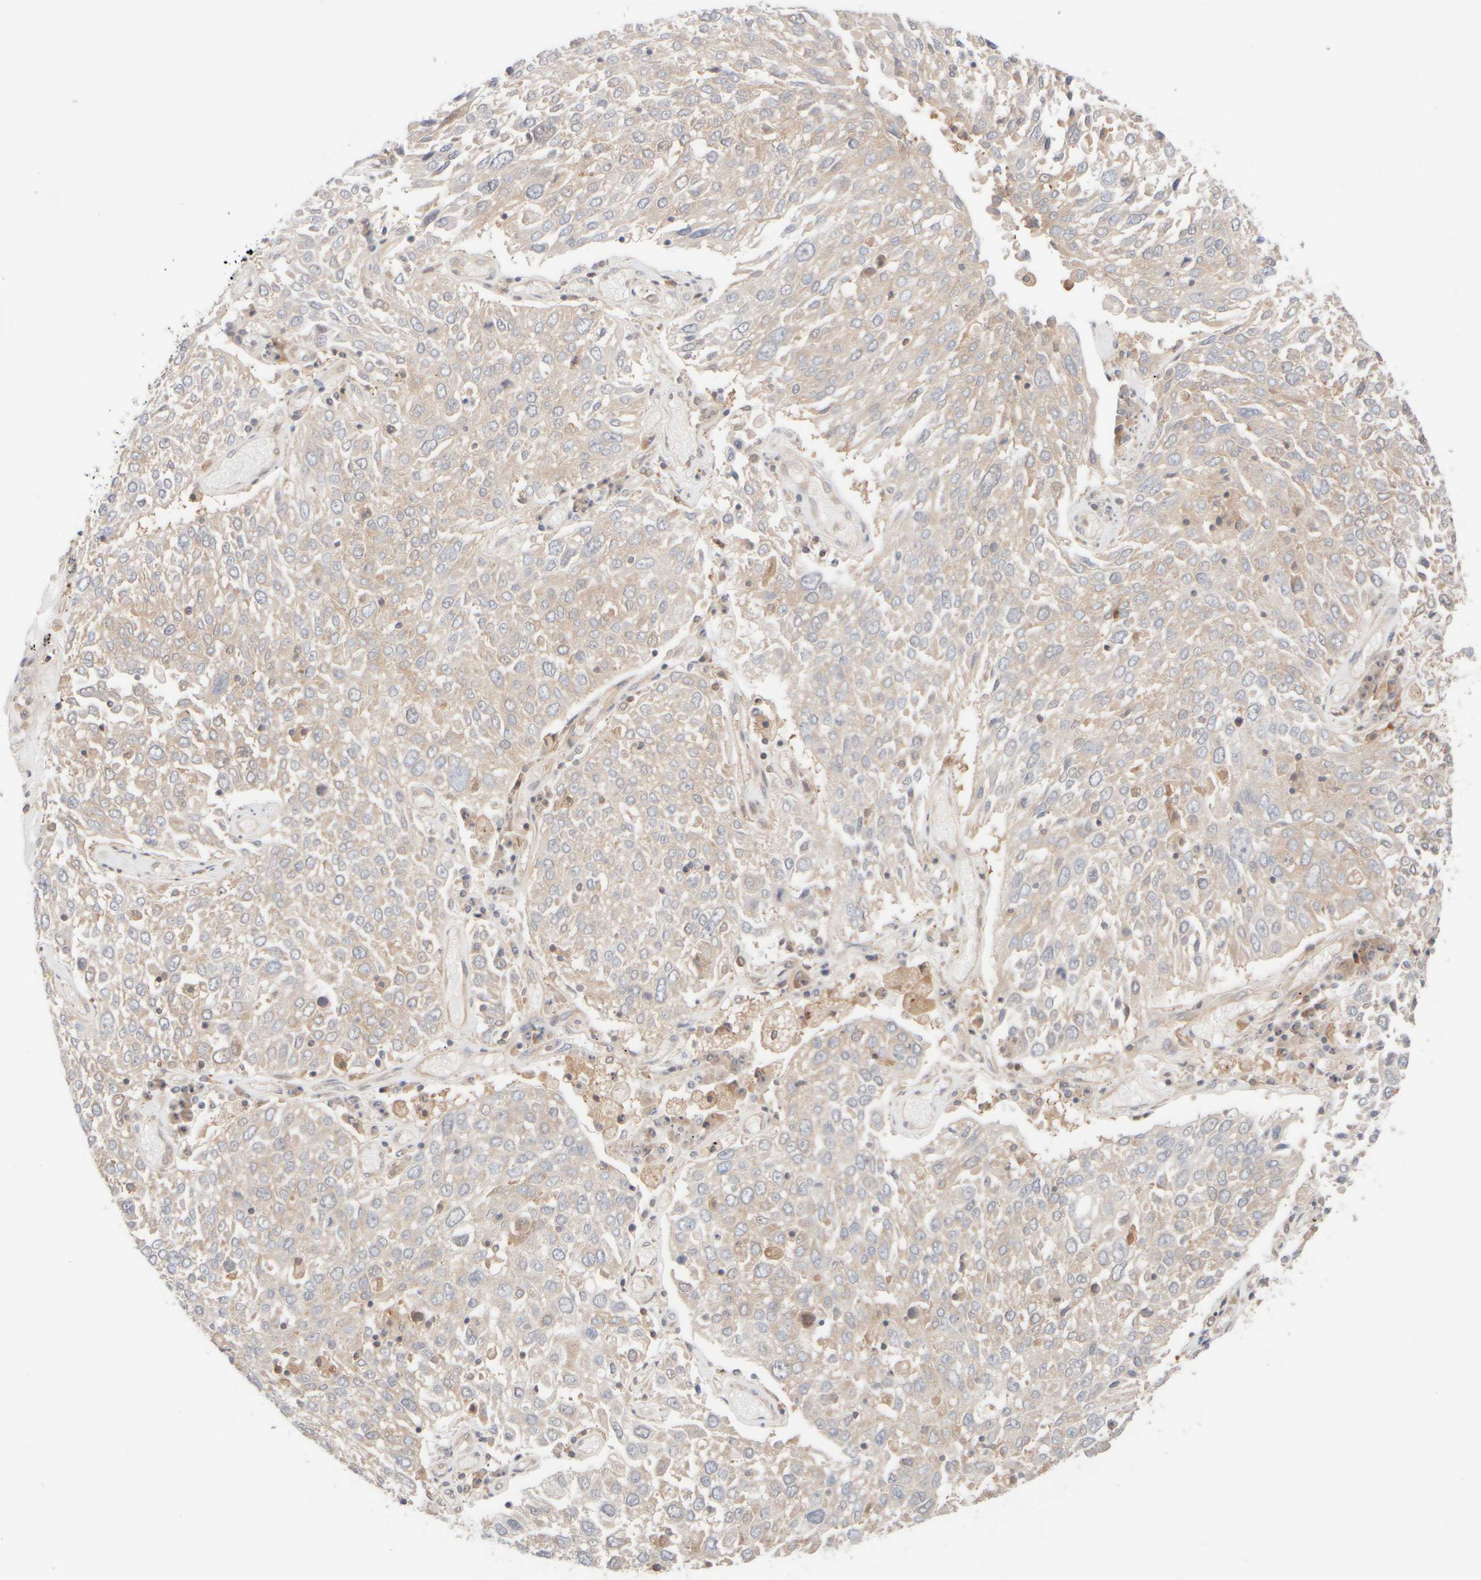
{"staining": {"intensity": "weak", "quantity": "<25%", "location": "cytoplasmic/membranous"}, "tissue": "lung cancer", "cell_type": "Tumor cells", "image_type": "cancer", "snomed": [{"axis": "morphology", "description": "Squamous cell carcinoma, NOS"}, {"axis": "topography", "description": "Lung"}], "caption": "High magnification brightfield microscopy of squamous cell carcinoma (lung) stained with DAB (3,3'-diaminobenzidine) (brown) and counterstained with hematoxylin (blue): tumor cells show no significant staining. The staining was performed using DAB (3,3'-diaminobenzidine) to visualize the protein expression in brown, while the nuclei were stained in blue with hematoxylin (Magnification: 20x).", "gene": "RABEP1", "patient": {"sex": "male", "age": 65}}